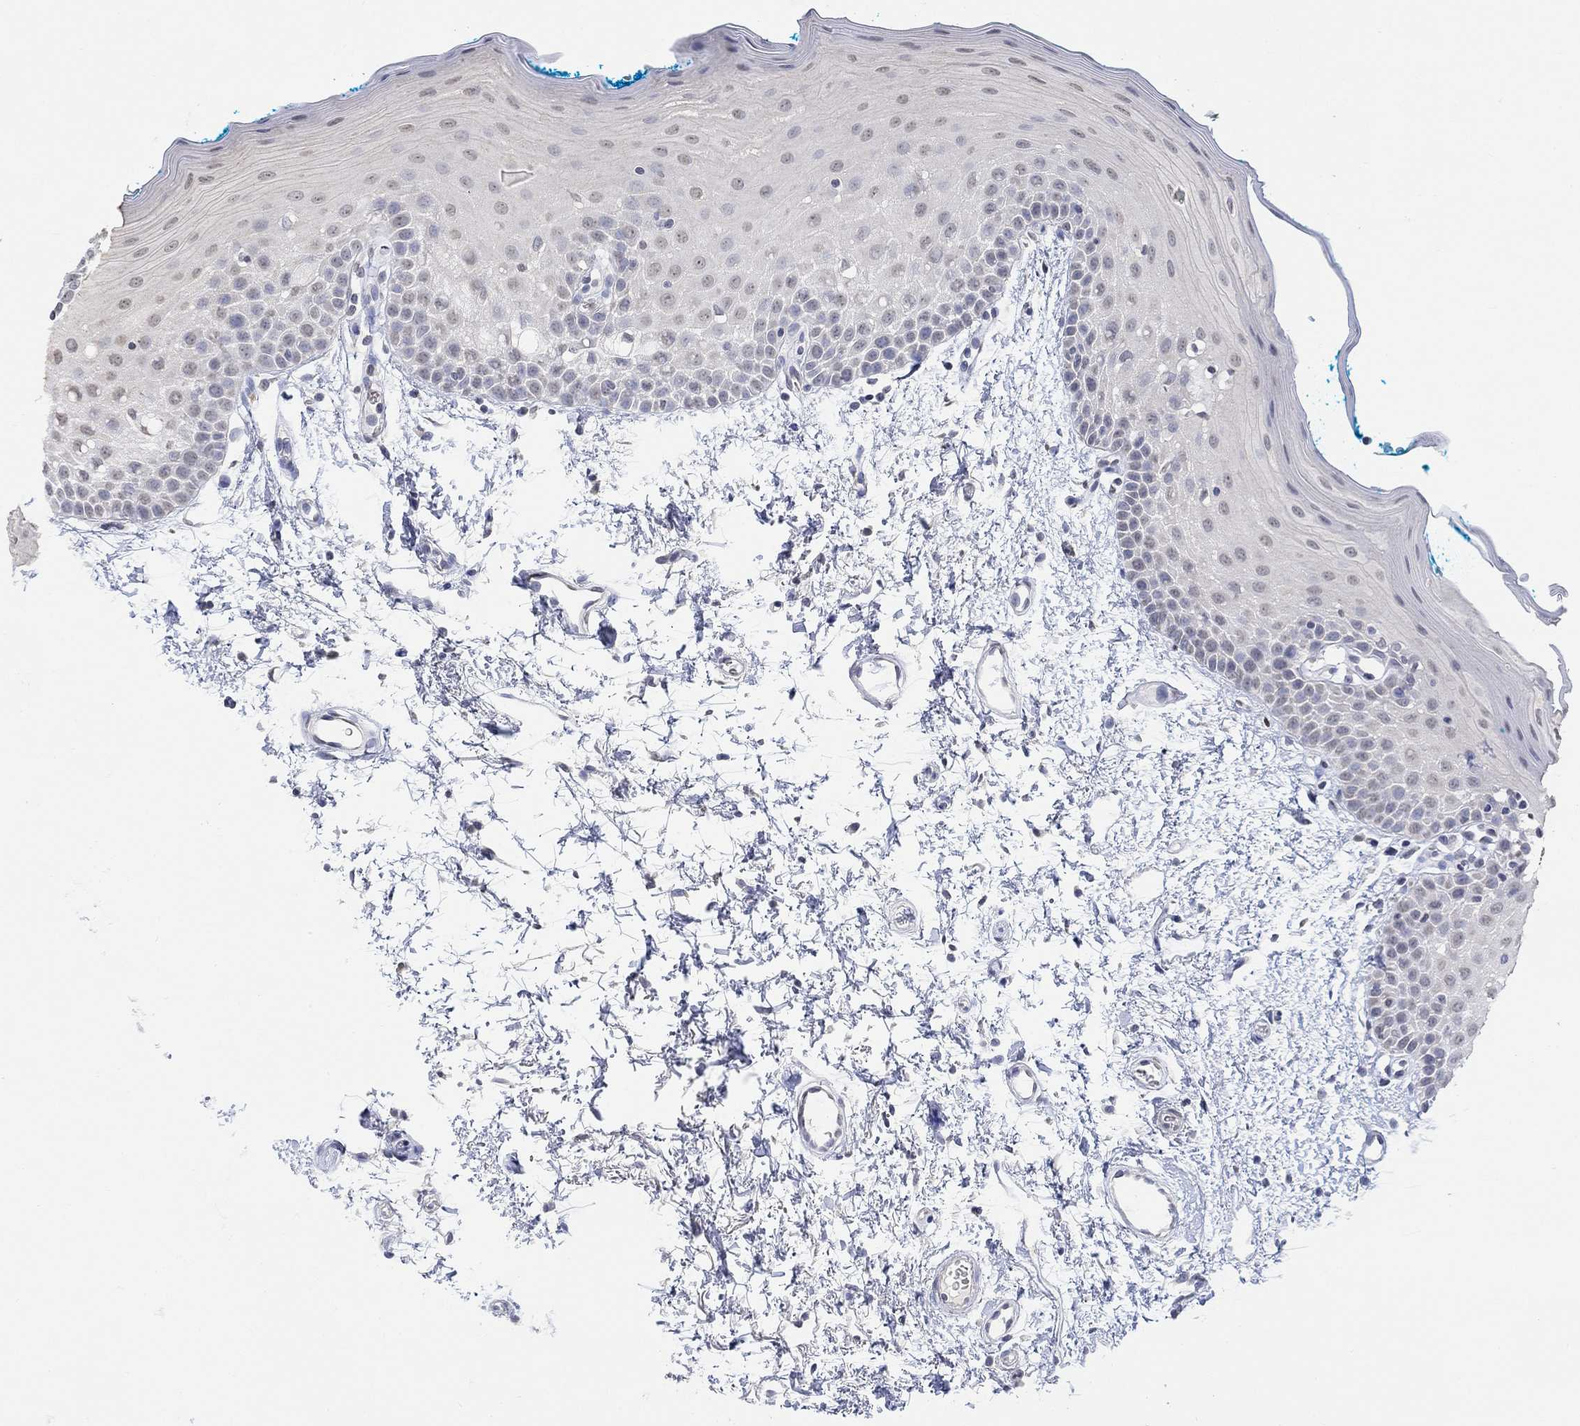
{"staining": {"intensity": "negative", "quantity": "none", "location": "none"}, "tissue": "oral mucosa", "cell_type": "Squamous epithelial cells", "image_type": "normal", "snomed": [{"axis": "morphology", "description": "Normal tissue, NOS"}, {"axis": "morphology", "description": "Squamous cell carcinoma, NOS"}, {"axis": "topography", "description": "Oral tissue"}, {"axis": "topography", "description": "Head-Neck"}], "caption": "Unremarkable oral mucosa was stained to show a protein in brown. There is no significant expression in squamous epithelial cells. (Immunohistochemistry, brightfield microscopy, high magnification).", "gene": "TMEM255A", "patient": {"sex": "female", "age": 75}}